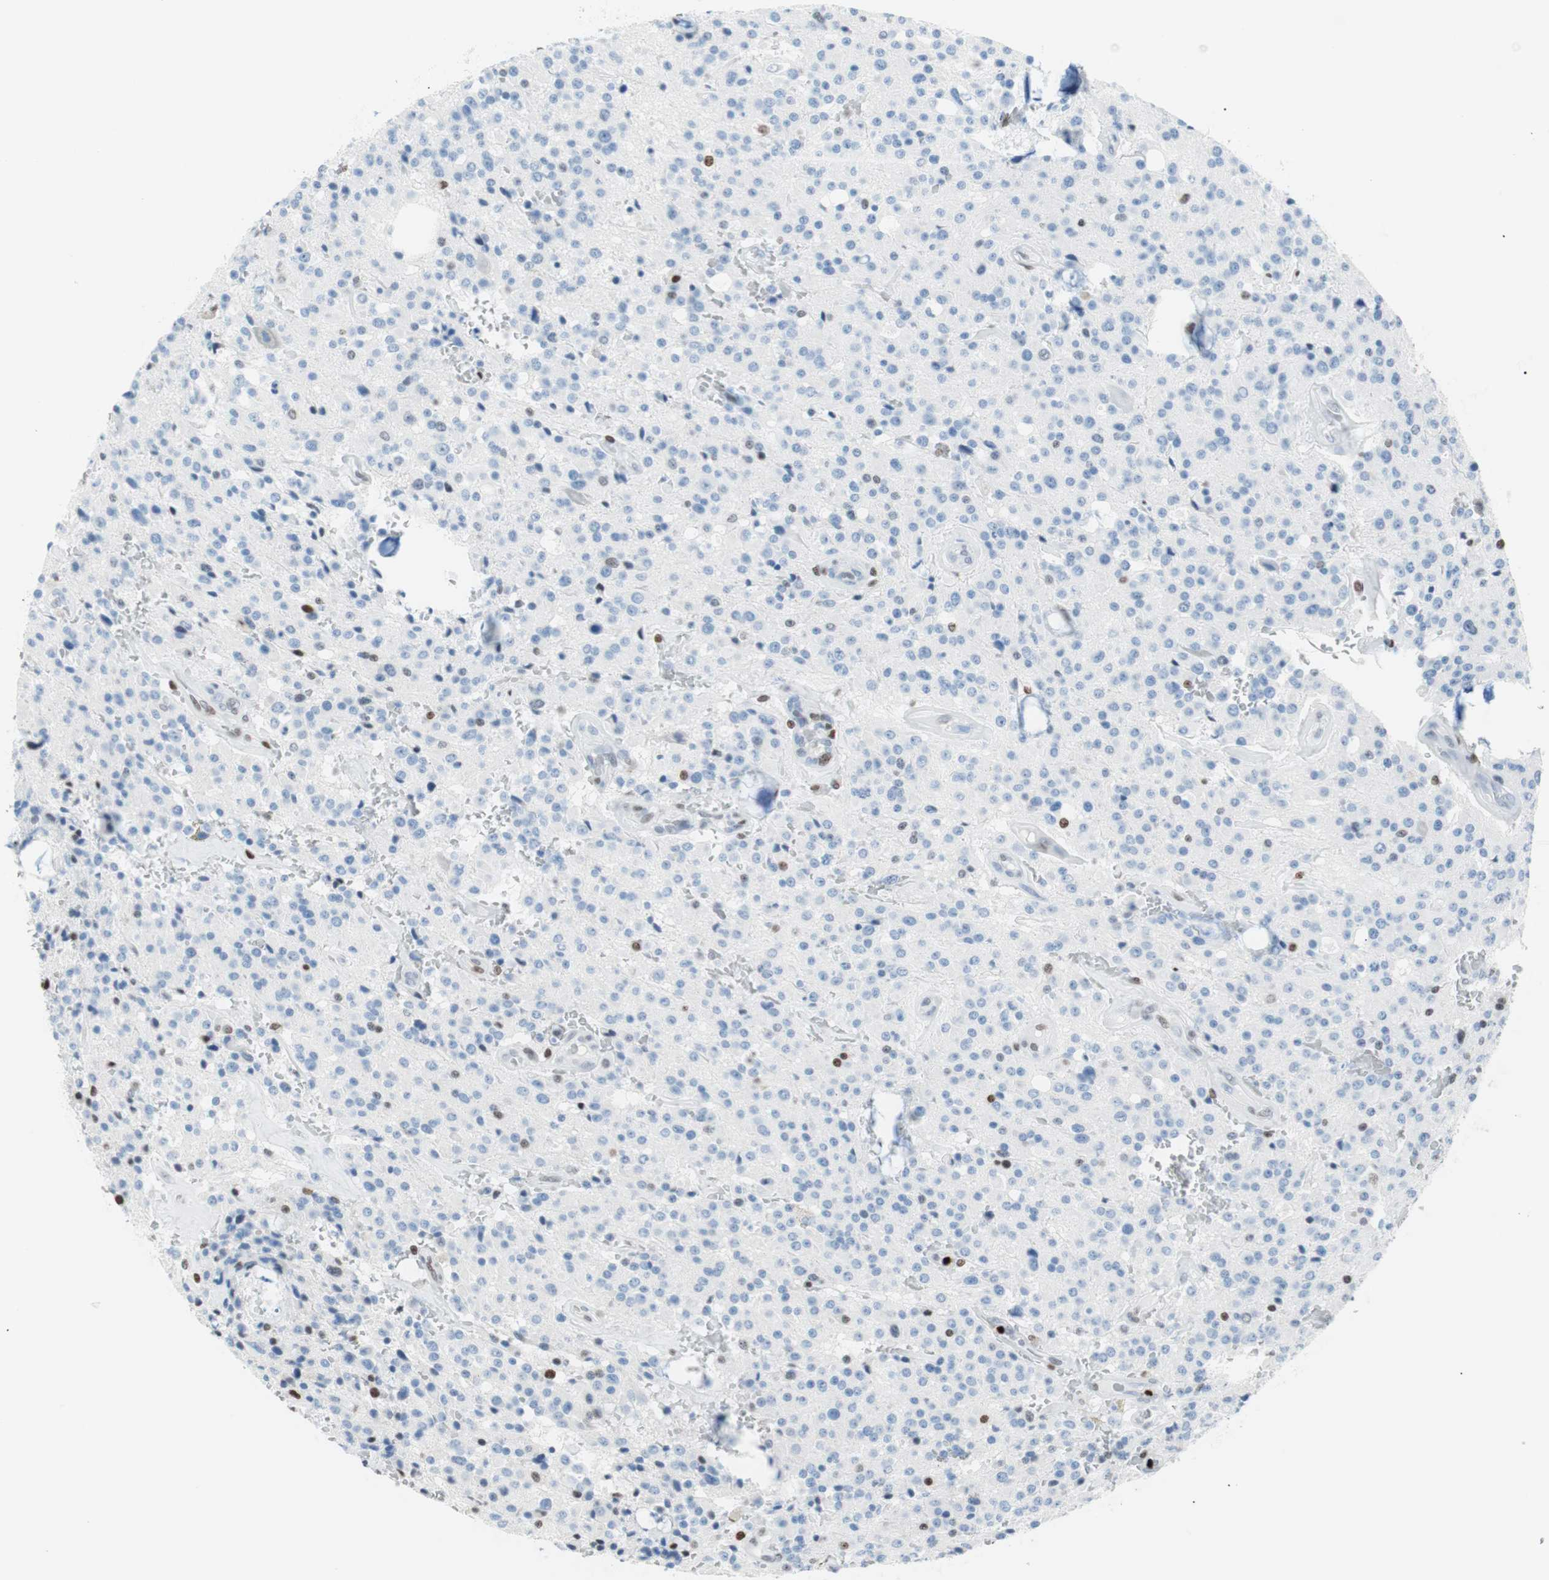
{"staining": {"intensity": "moderate", "quantity": "<25%", "location": "nuclear"}, "tissue": "glioma", "cell_type": "Tumor cells", "image_type": "cancer", "snomed": [{"axis": "morphology", "description": "Glioma, malignant, Low grade"}, {"axis": "topography", "description": "Brain"}], "caption": "Immunohistochemical staining of malignant low-grade glioma exhibits moderate nuclear protein staining in about <25% of tumor cells.", "gene": "CEBPB", "patient": {"sex": "male", "age": 58}}